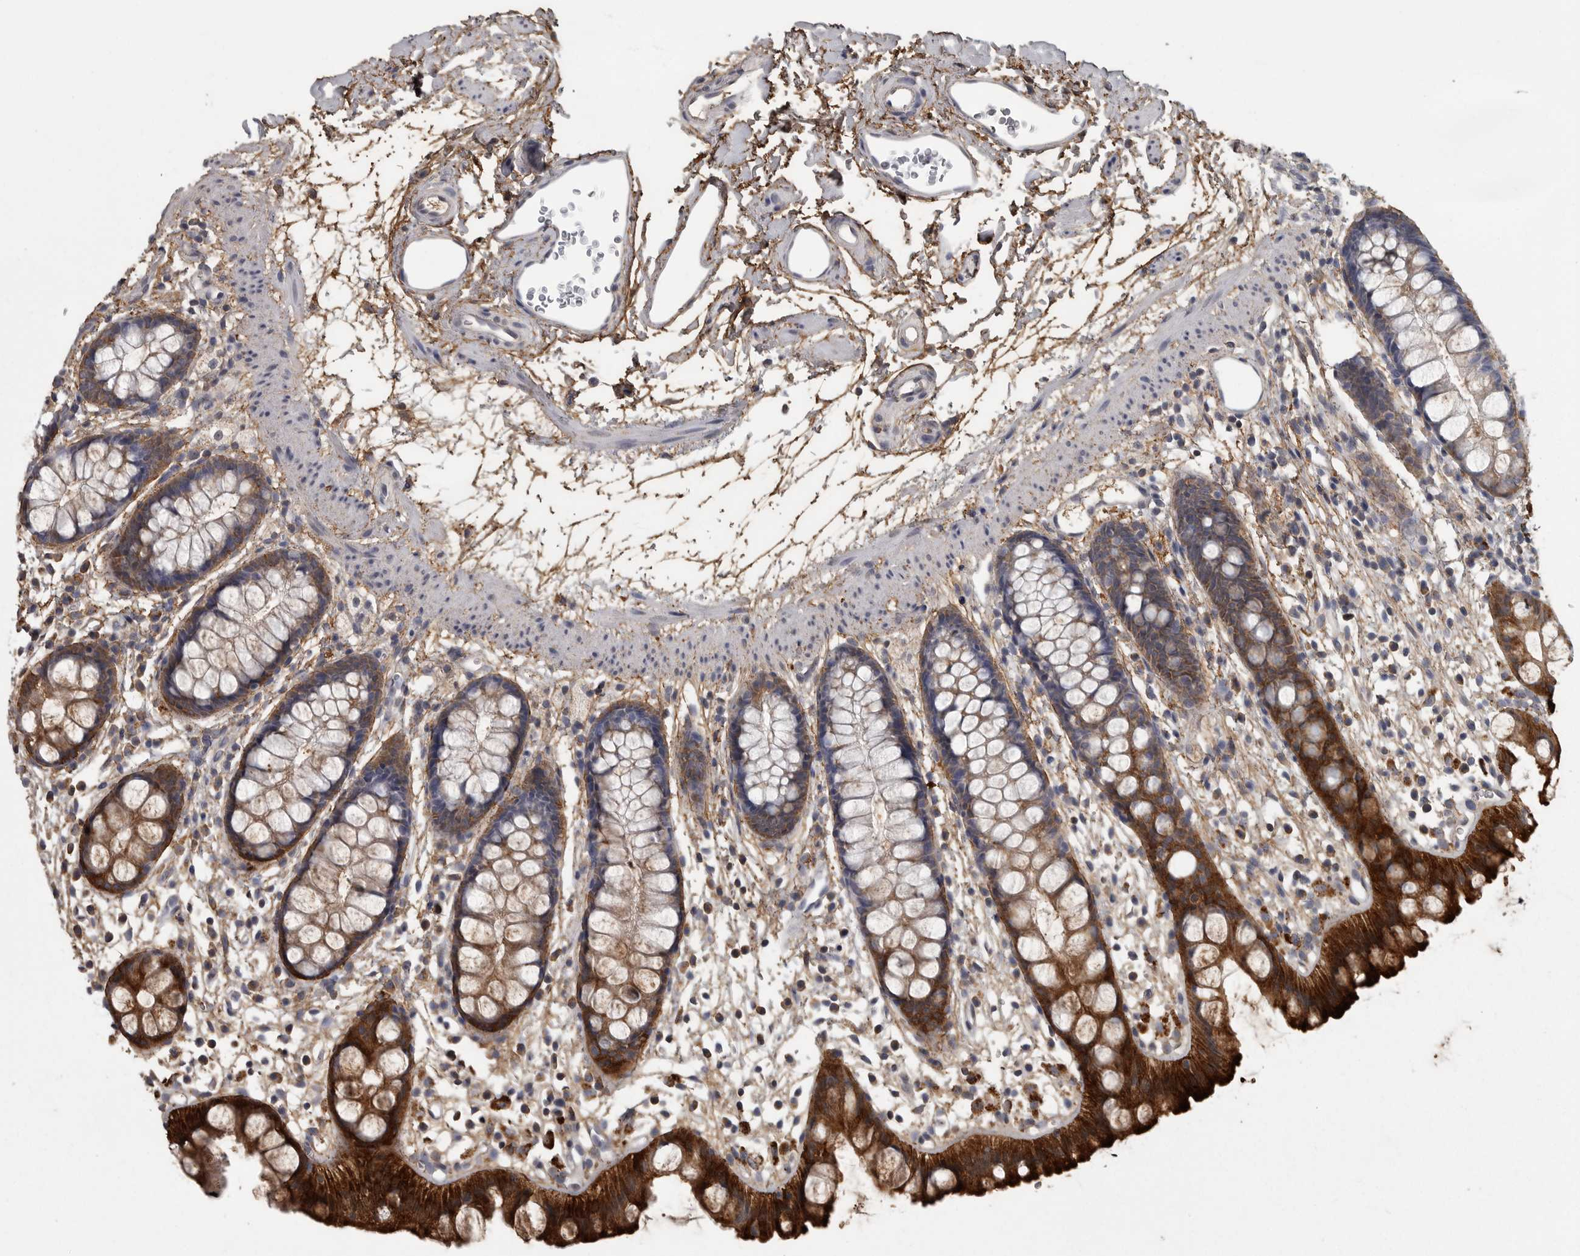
{"staining": {"intensity": "strong", "quantity": "25%-75%", "location": "cytoplasmic/membranous"}, "tissue": "rectum", "cell_type": "Glandular cells", "image_type": "normal", "snomed": [{"axis": "morphology", "description": "Normal tissue, NOS"}, {"axis": "topography", "description": "Rectum"}], "caption": "There is high levels of strong cytoplasmic/membranous positivity in glandular cells of normal rectum, as demonstrated by immunohistochemical staining (brown color).", "gene": "FRK", "patient": {"sex": "female", "age": 65}}